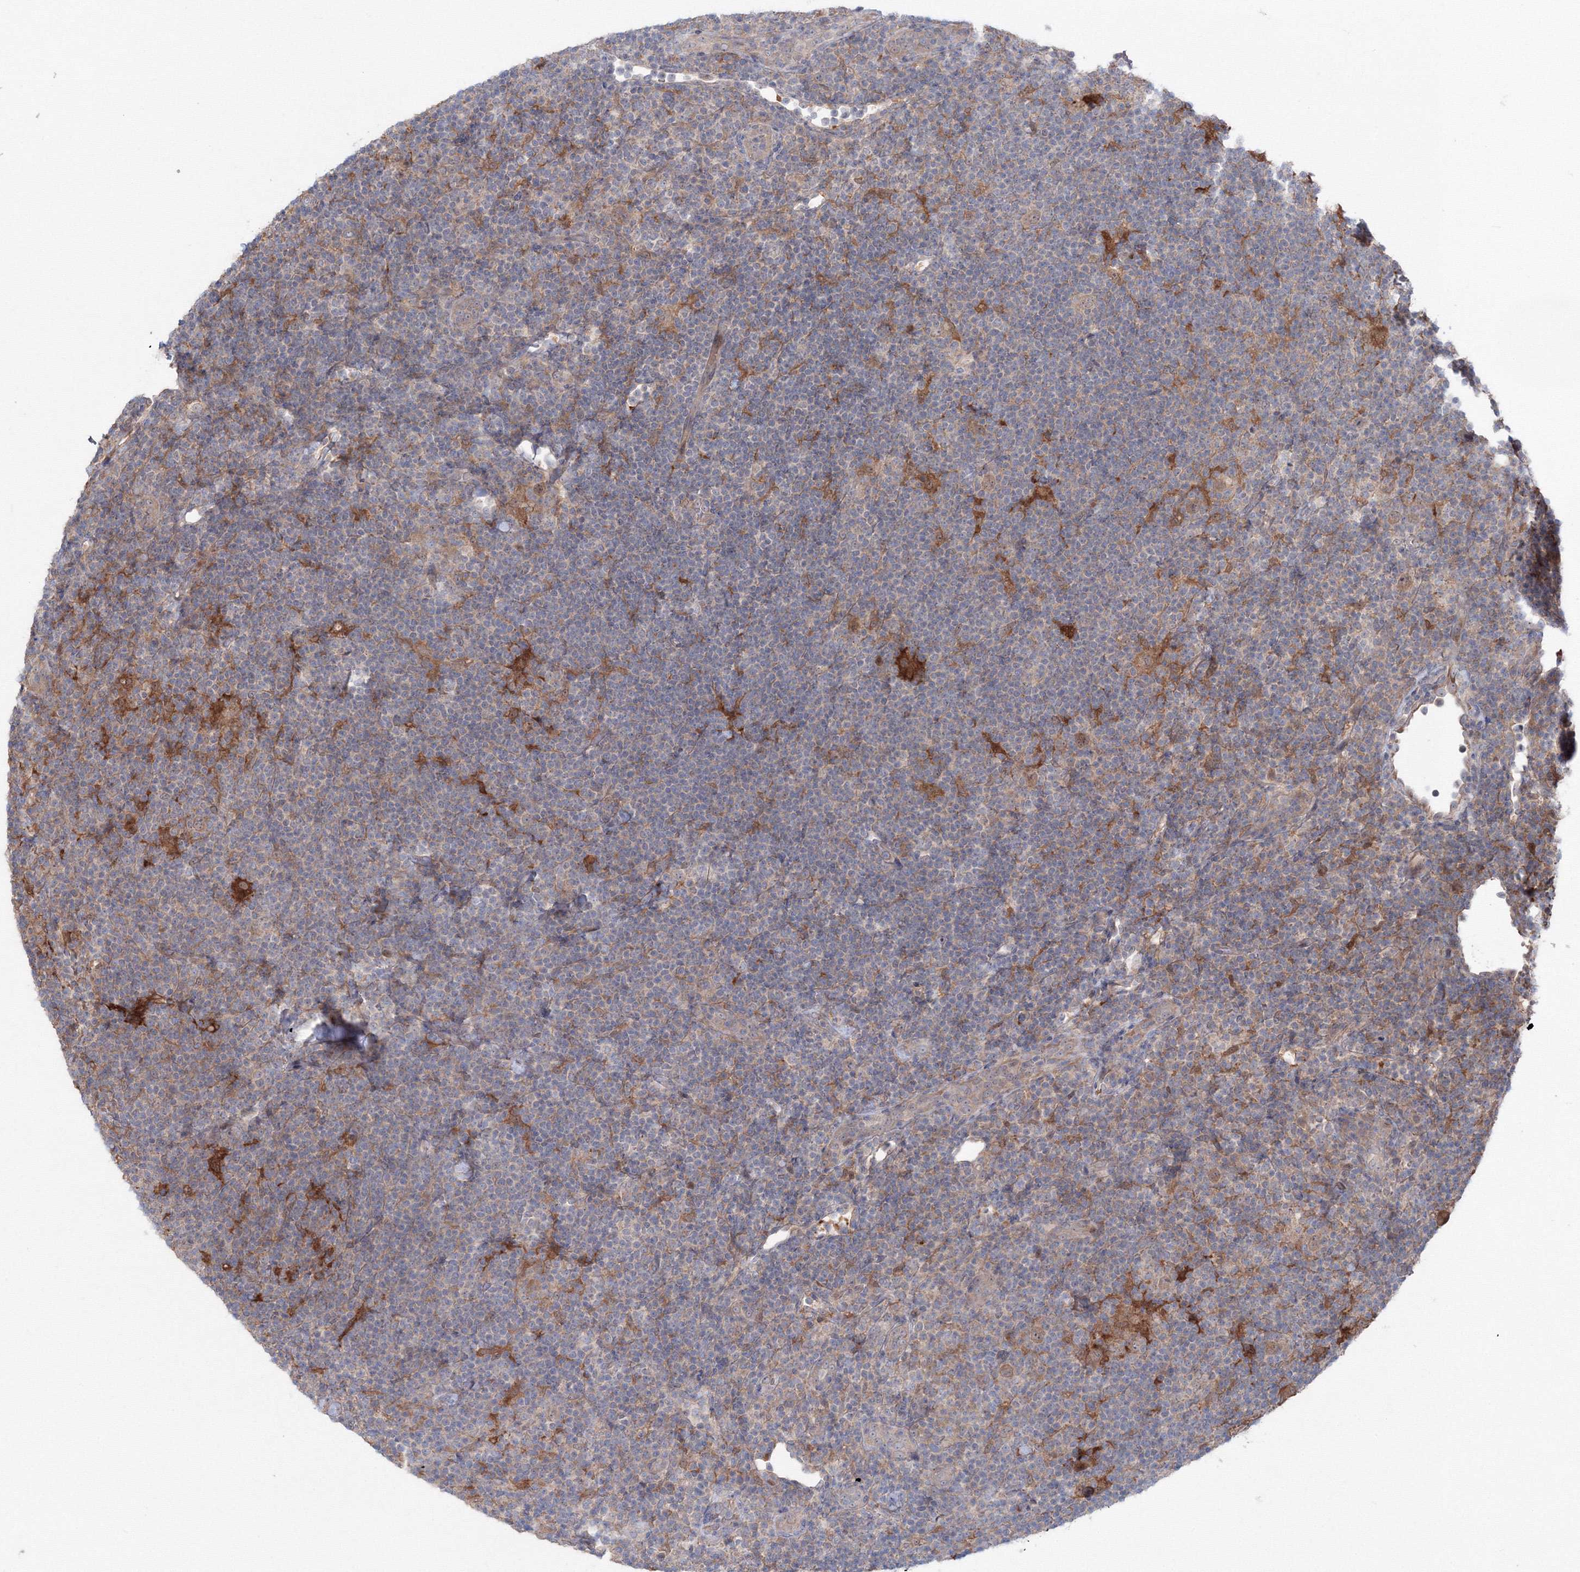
{"staining": {"intensity": "moderate", "quantity": "<25%", "location": "cytoplasmic/membranous"}, "tissue": "lymphoma", "cell_type": "Tumor cells", "image_type": "cancer", "snomed": [{"axis": "morphology", "description": "Hodgkin's disease, NOS"}, {"axis": "topography", "description": "Lymph node"}], "caption": "This histopathology image reveals lymphoma stained with immunohistochemistry to label a protein in brown. The cytoplasmic/membranous of tumor cells show moderate positivity for the protein. Nuclei are counter-stained blue.", "gene": "MKRN2", "patient": {"sex": "female", "age": 57}}